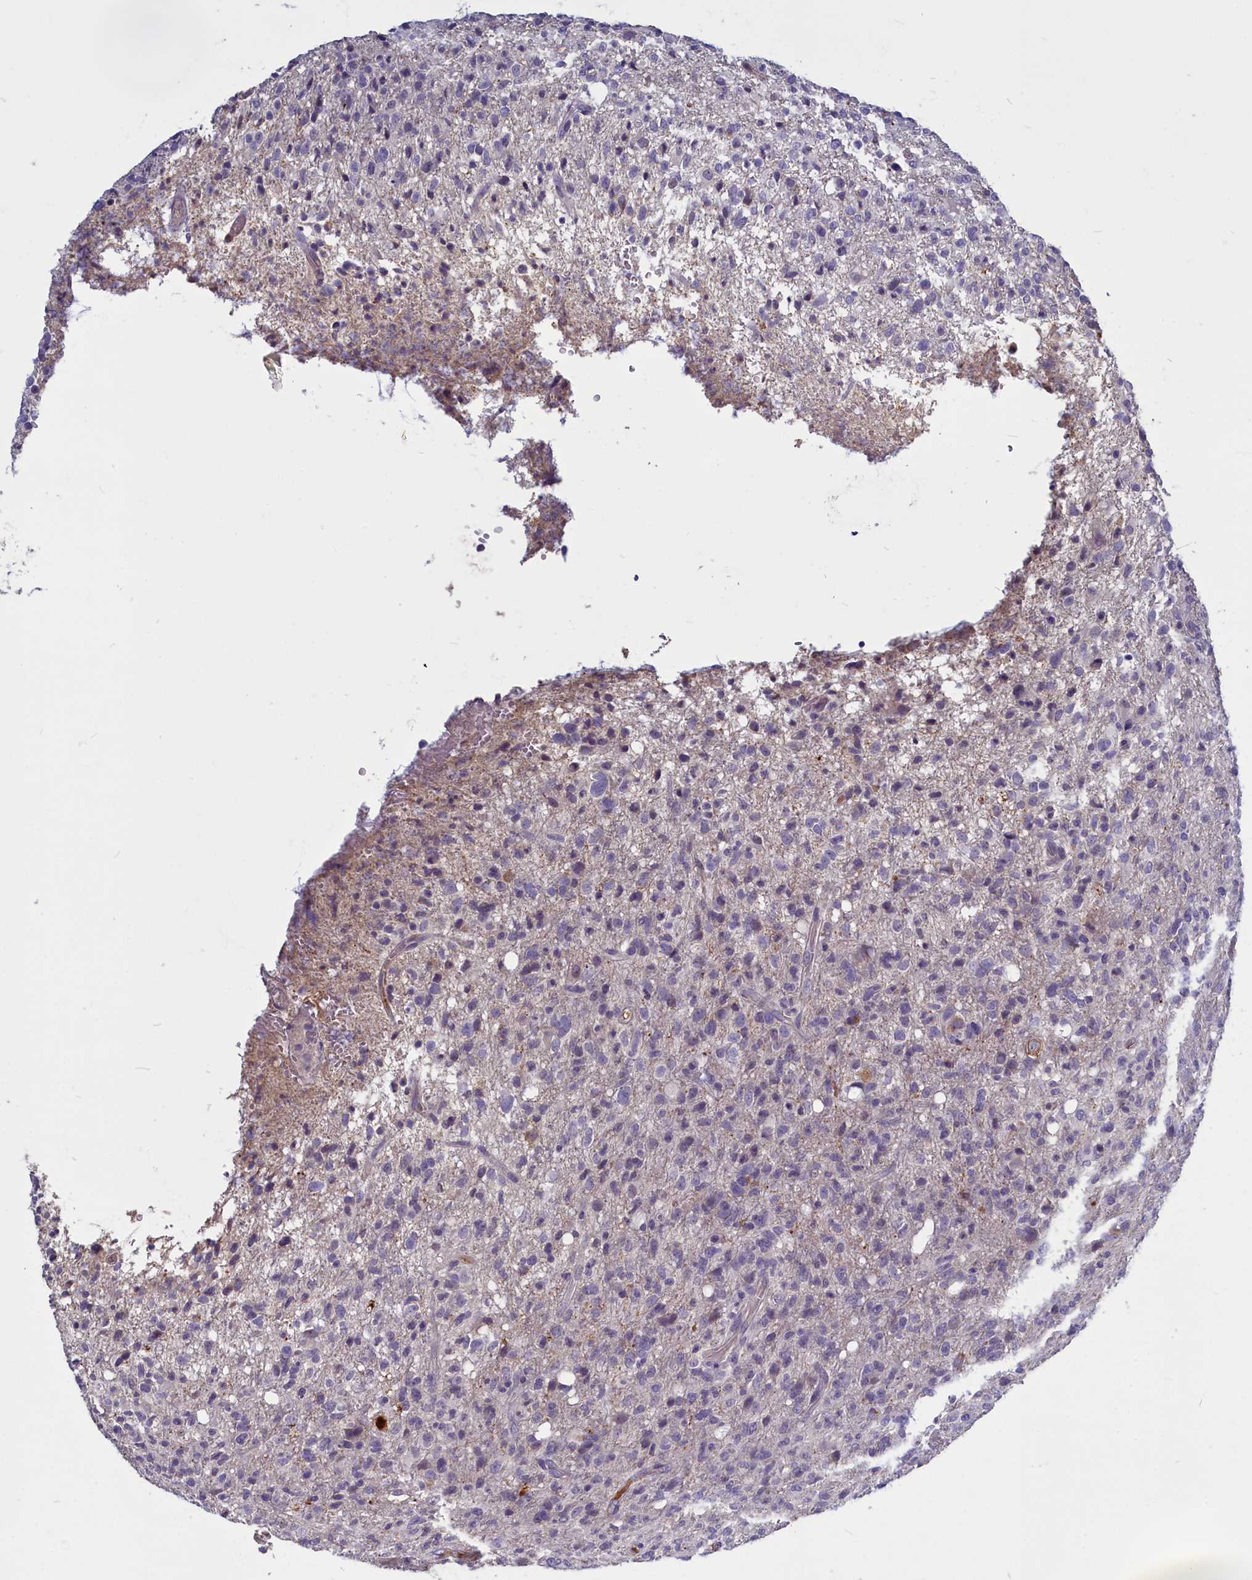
{"staining": {"intensity": "negative", "quantity": "none", "location": "none"}, "tissue": "glioma", "cell_type": "Tumor cells", "image_type": "cancer", "snomed": [{"axis": "morphology", "description": "Glioma, malignant, High grade"}, {"axis": "topography", "description": "Brain"}], "caption": "IHC of human malignant glioma (high-grade) demonstrates no positivity in tumor cells. The staining was performed using DAB (3,3'-diaminobenzidine) to visualize the protein expression in brown, while the nuclei were stained in blue with hematoxylin (Magnification: 20x).", "gene": "SV2C", "patient": {"sex": "female", "age": 57}}